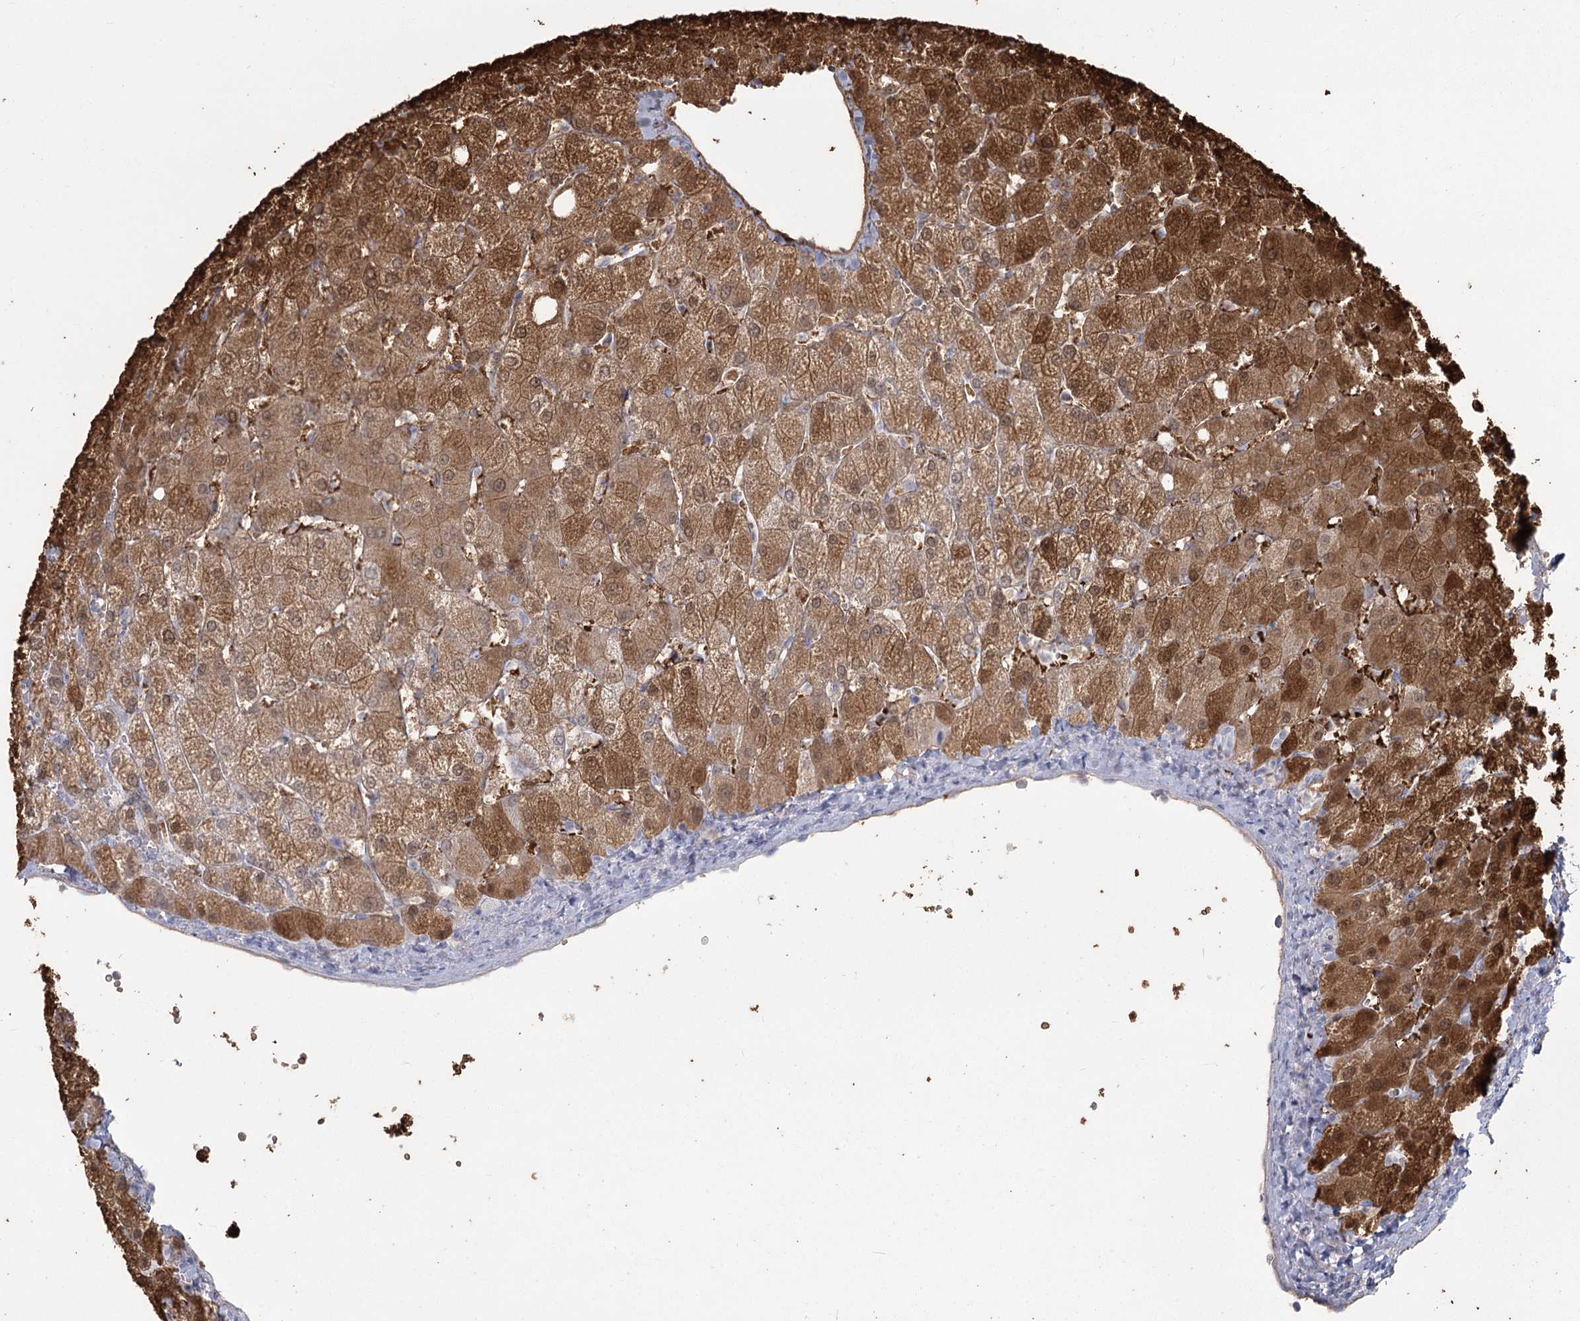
{"staining": {"intensity": "weak", "quantity": "<25%", "location": "cytoplasmic/membranous"}, "tissue": "liver", "cell_type": "Cholangiocytes", "image_type": "normal", "snomed": [{"axis": "morphology", "description": "Normal tissue, NOS"}, {"axis": "topography", "description": "Liver"}], "caption": "Histopathology image shows no significant protein expression in cholangiocytes of benign liver.", "gene": "SLC6A19", "patient": {"sex": "female", "age": 54}}